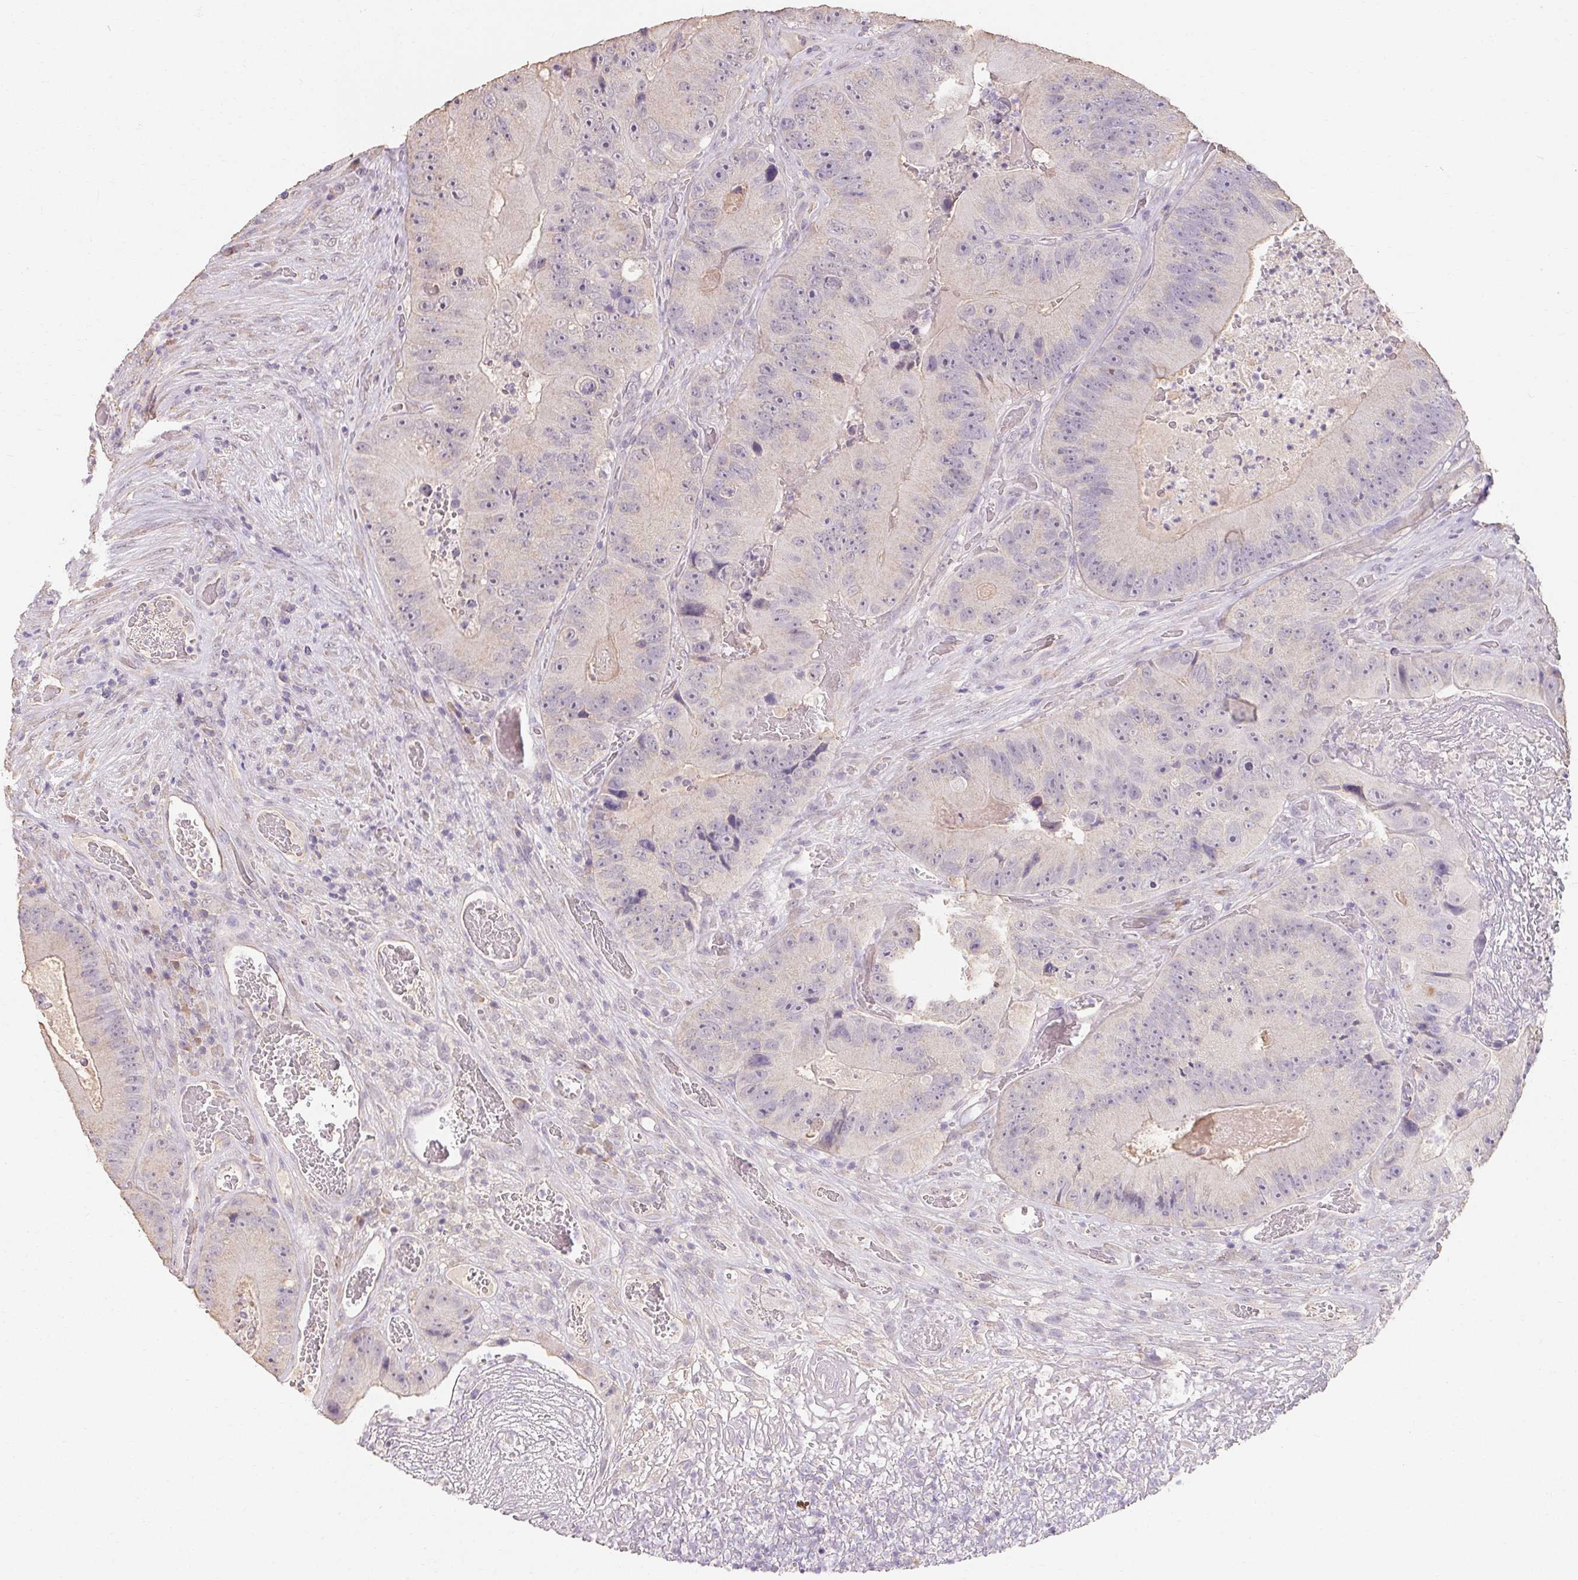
{"staining": {"intensity": "negative", "quantity": "none", "location": "none"}, "tissue": "colorectal cancer", "cell_type": "Tumor cells", "image_type": "cancer", "snomed": [{"axis": "morphology", "description": "Adenocarcinoma, NOS"}, {"axis": "topography", "description": "Colon"}], "caption": "Adenocarcinoma (colorectal) was stained to show a protein in brown. There is no significant expression in tumor cells.", "gene": "MAP7D2", "patient": {"sex": "female", "age": 86}}